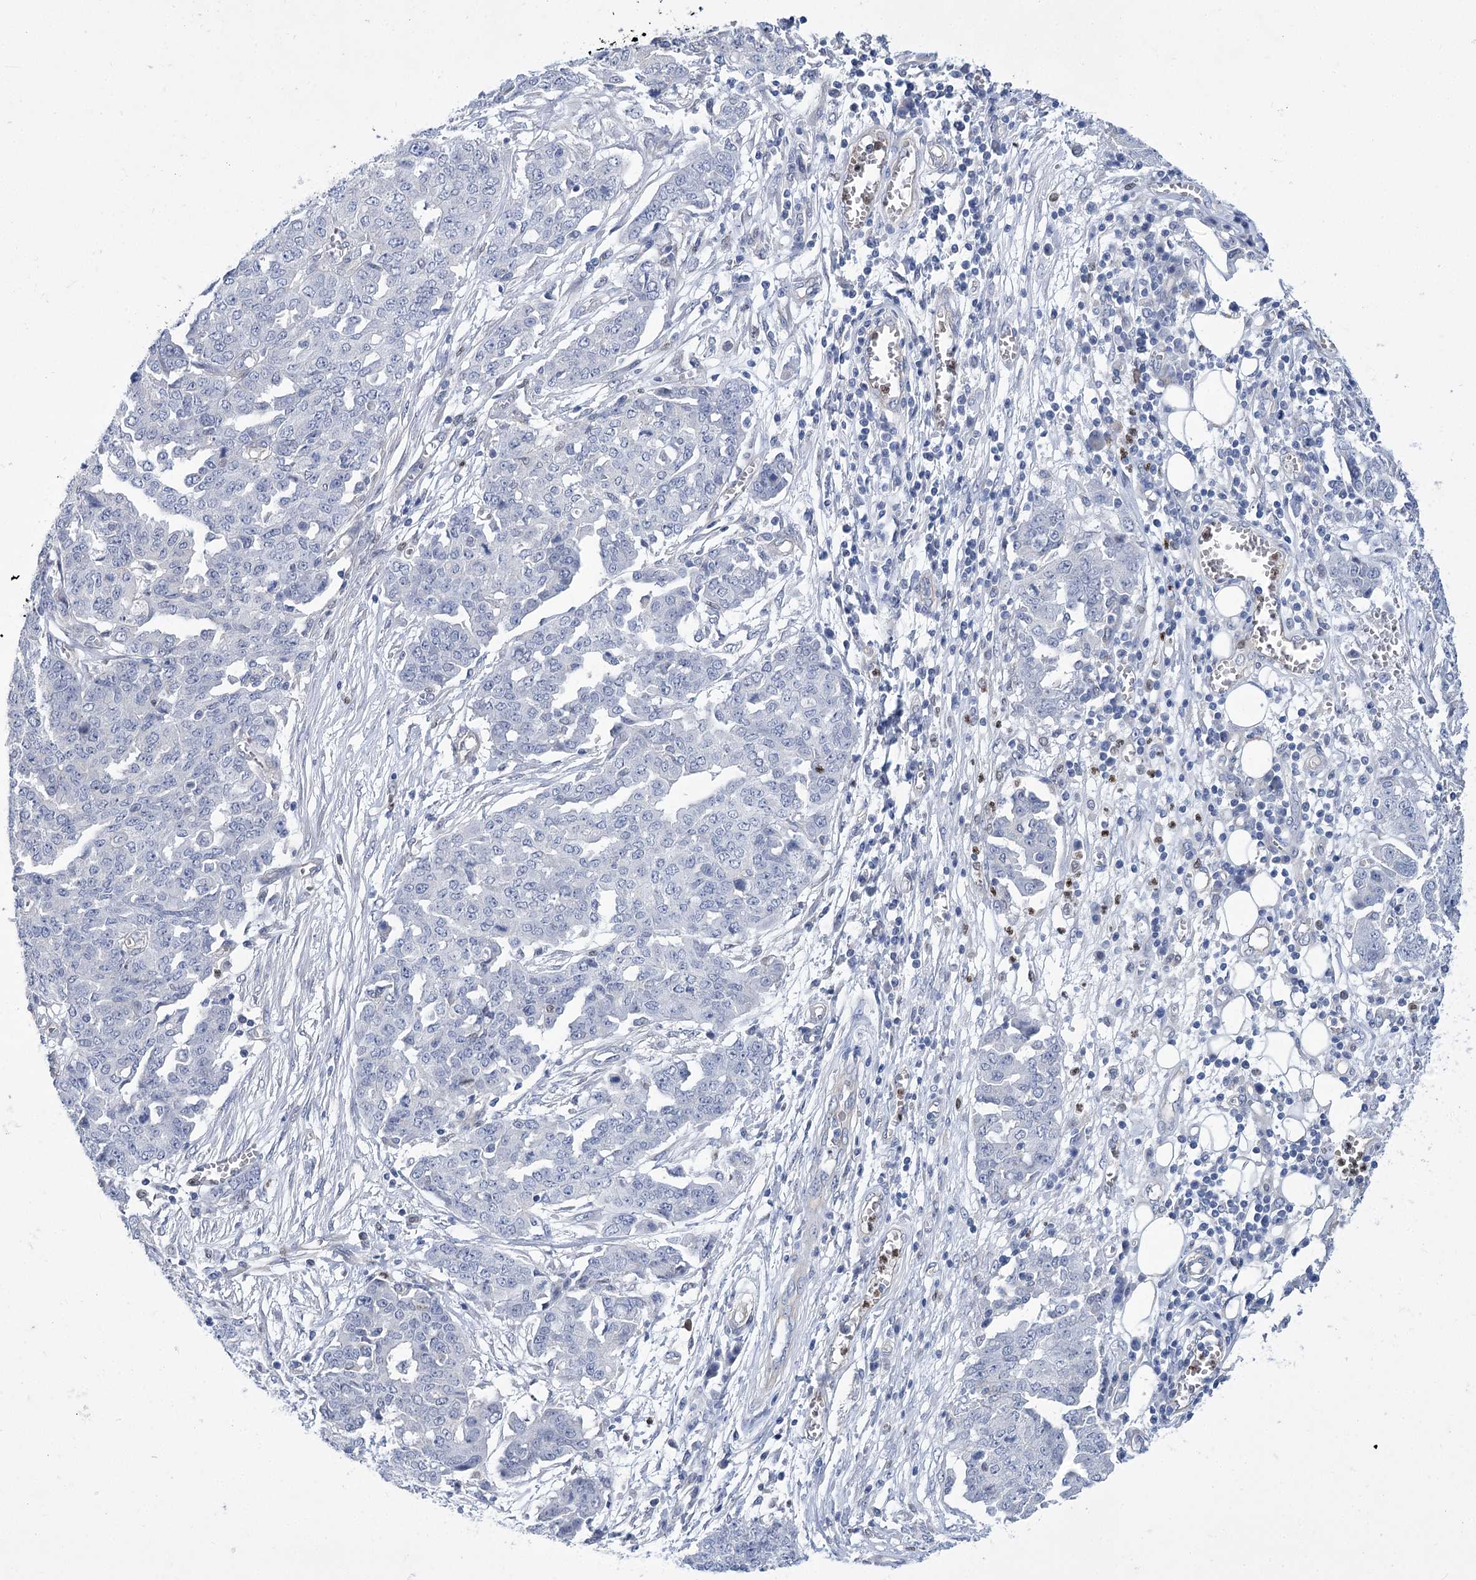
{"staining": {"intensity": "negative", "quantity": "none", "location": "none"}, "tissue": "ovarian cancer", "cell_type": "Tumor cells", "image_type": "cancer", "snomed": [{"axis": "morphology", "description": "Cystadenocarcinoma, serous, NOS"}, {"axis": "topography", "description": "Soft tissue"}, {"axis": "topography", "description": "Ovary"}], "caption": "Histopathology image shows no protein expression in tumor cells of serous cystadenocarcinoma (ovarian) tissue.", "gene": "THAP6", "patient": {"sex": "female", "age": 57}}